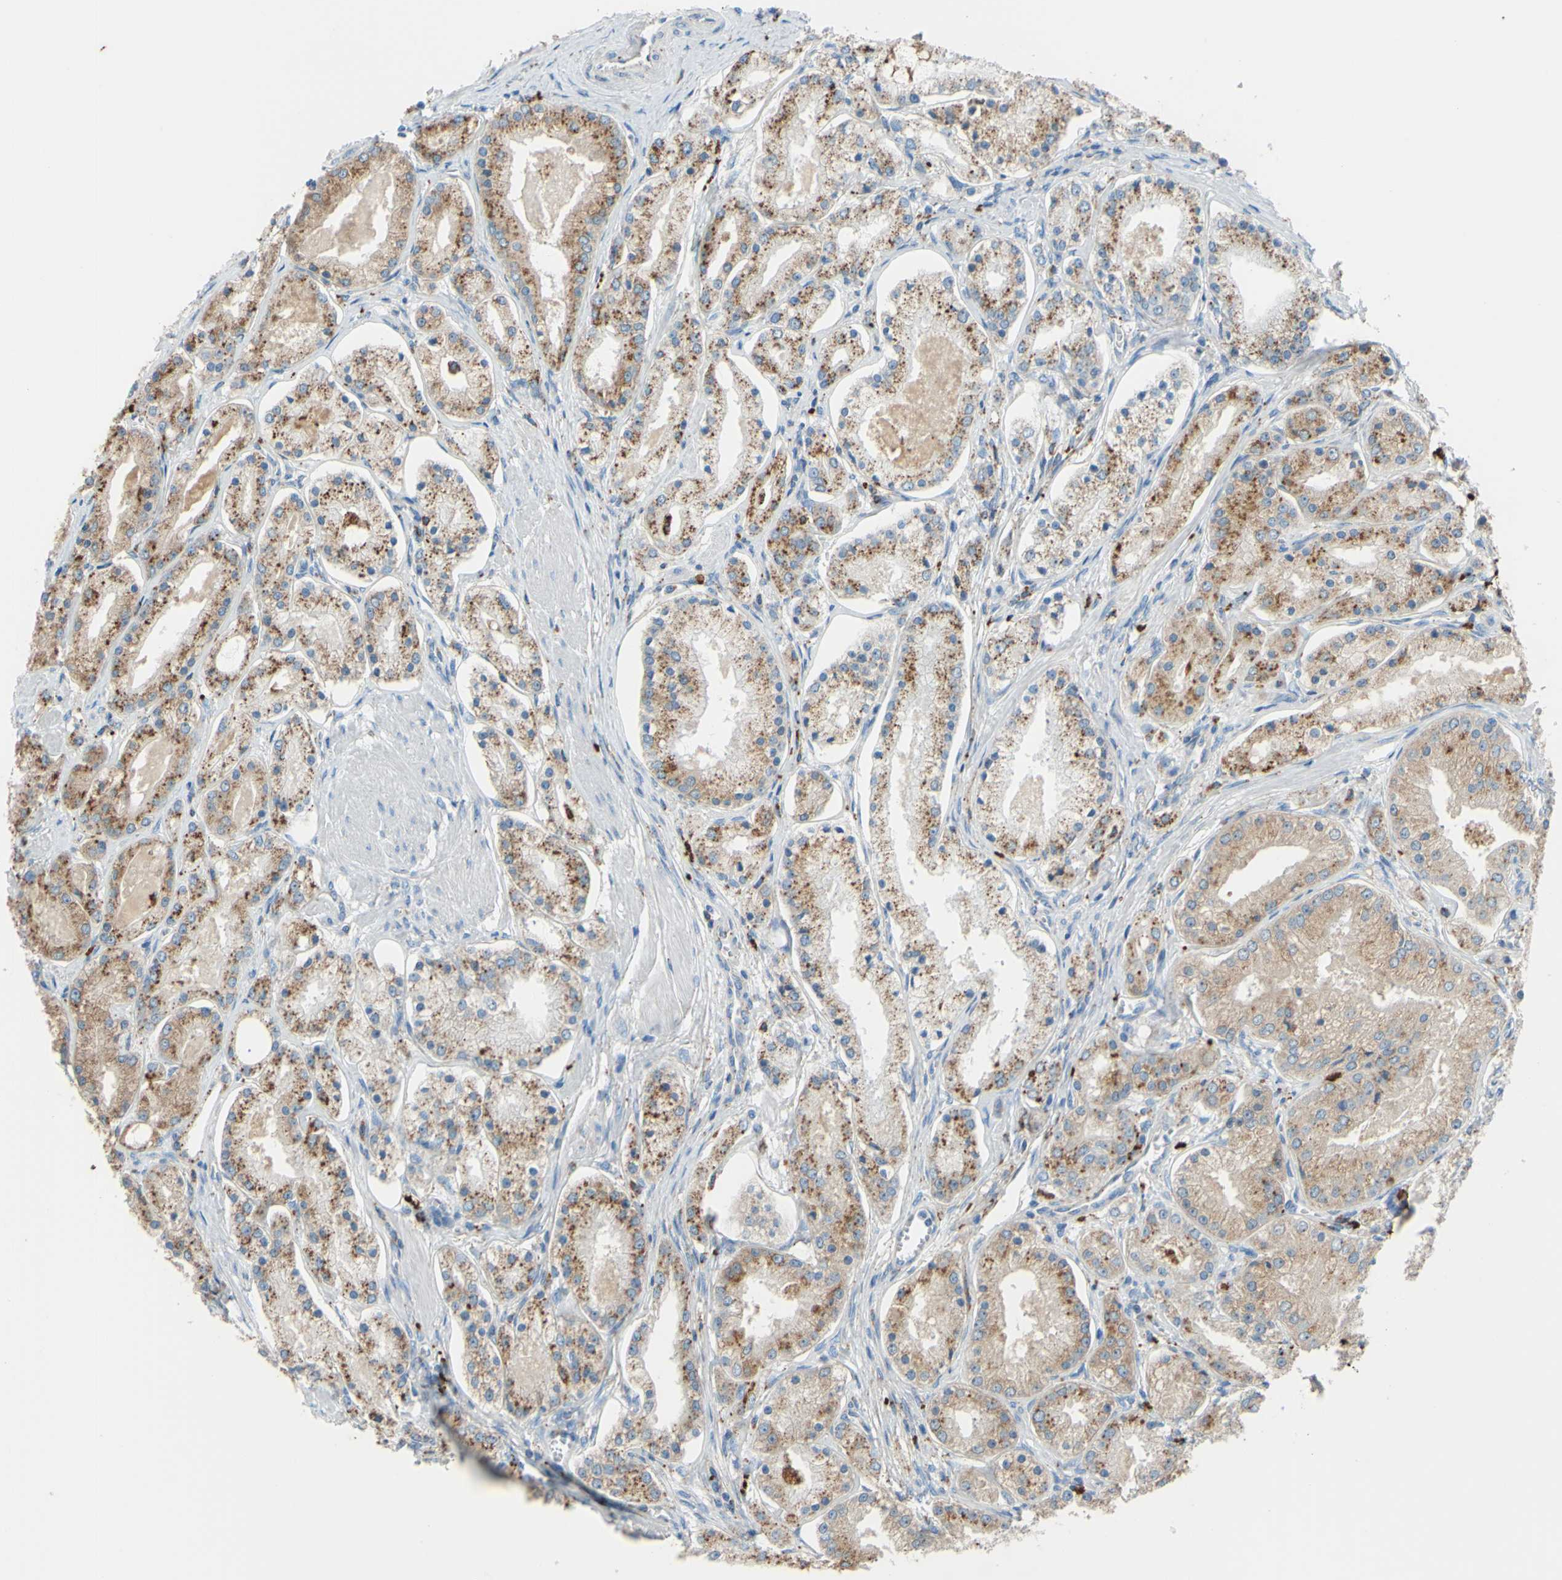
{"staining": {"intensity": "moderate", "quantity": ">75%", "location": "cytoplasmic/membranous"}, "tissue": "prostate cancer", "cell_type": "Tumor cells", "image_type": "cancer", "snomed": [{"axis": "morphology", "description": "Adenocarcinoma, High grade"}, {"axis": "topography", "description": "Prostate"}], "caption": "Moderate cytoplasmic/membranous positivity for a protein is identified in about >75% of tumor cells of prostate adenocarcinoma (high-grade) using immunohistochemistry (IHC).", "gene": "CTSD", "patient": {"sex": "male", "age": 66}}